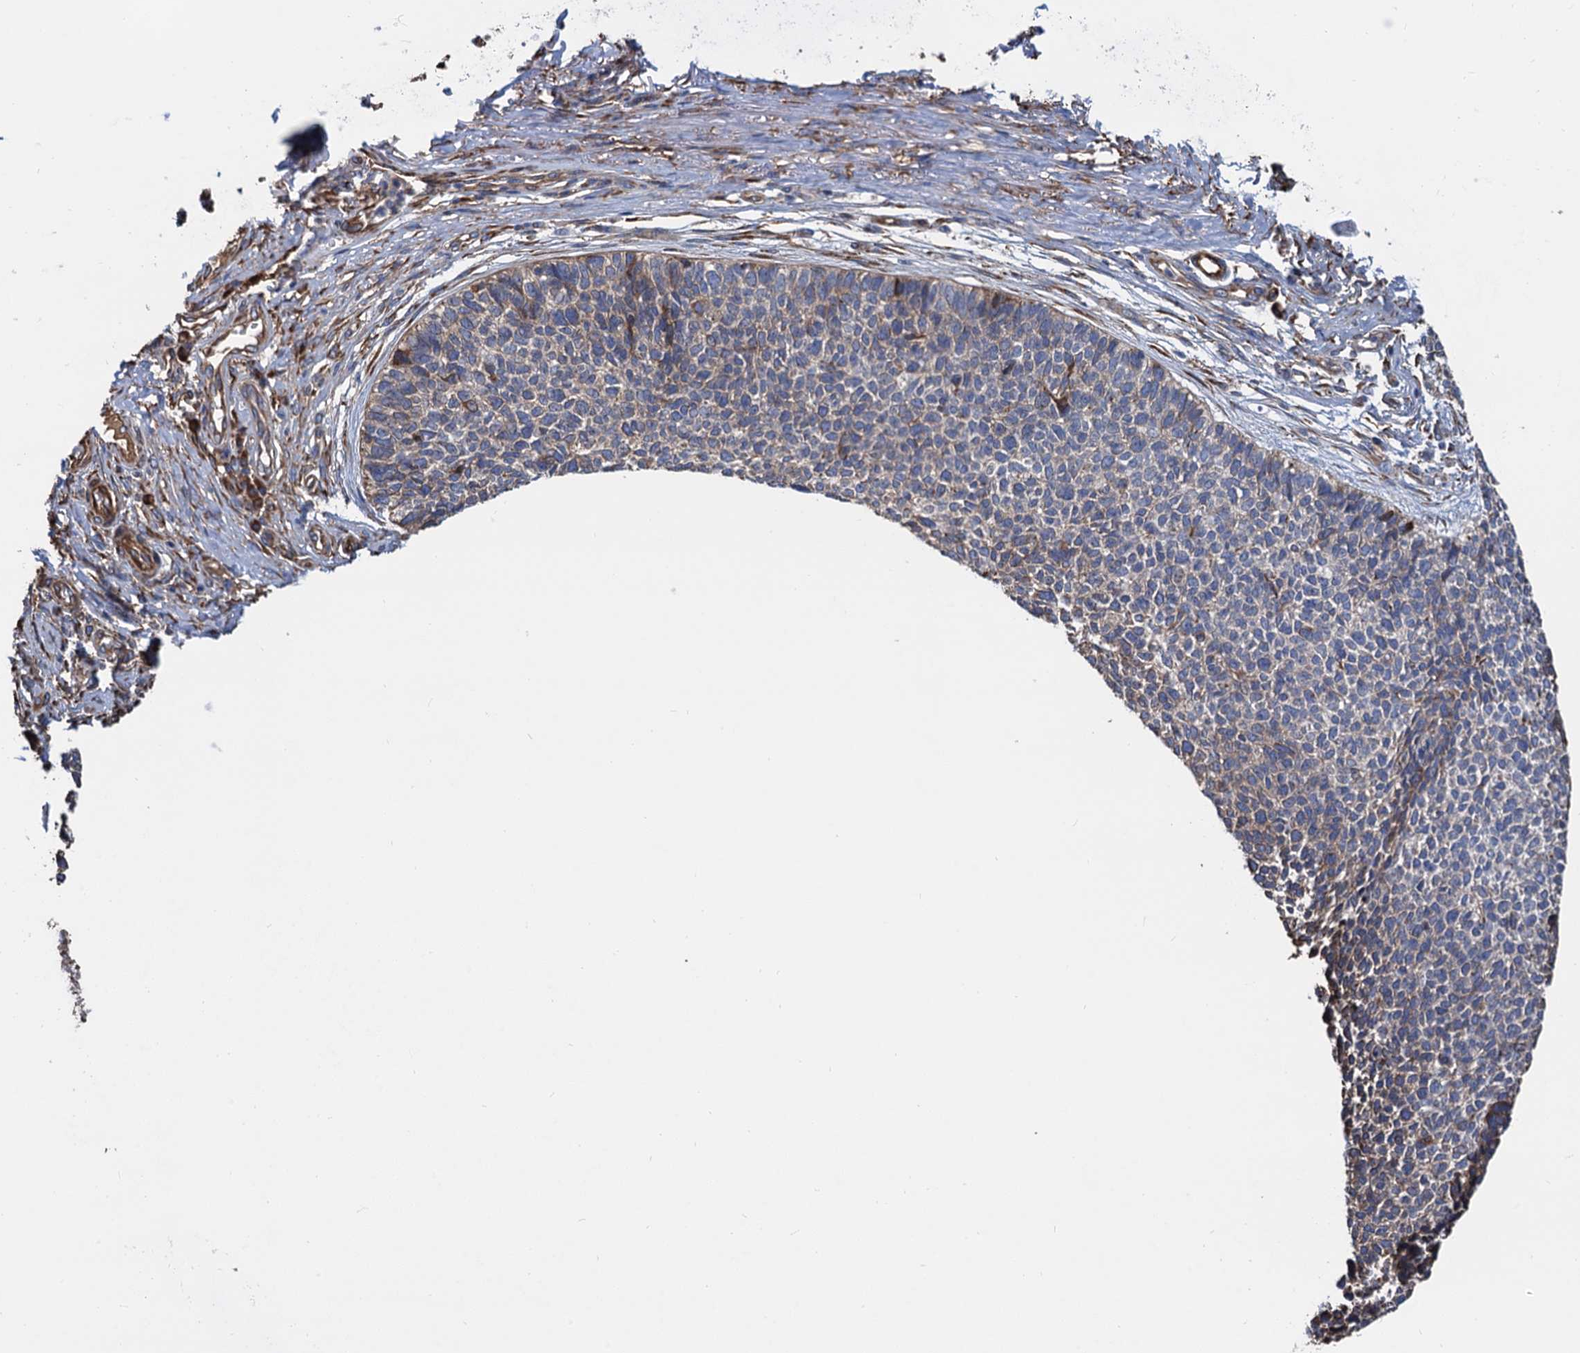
{"staining": {"intensity": "negative", "quantity": "none", "location": "none"}, "tissue": "skin cancer", "cell_type": "Tumor cells", "image_type": "cancer", "snomed": [{"axis": "morphology", "description": "Basal cell carcinoma"}, {"axis": "topography", "description": "Skin"}], "caption": "DAB immunohistochemical staining of skin cancer (basal cell carcinoma) displays no significant positivity in tumor cells.", "gene": "CNNM1", "patient": {"sex": "female", "age": 84}}